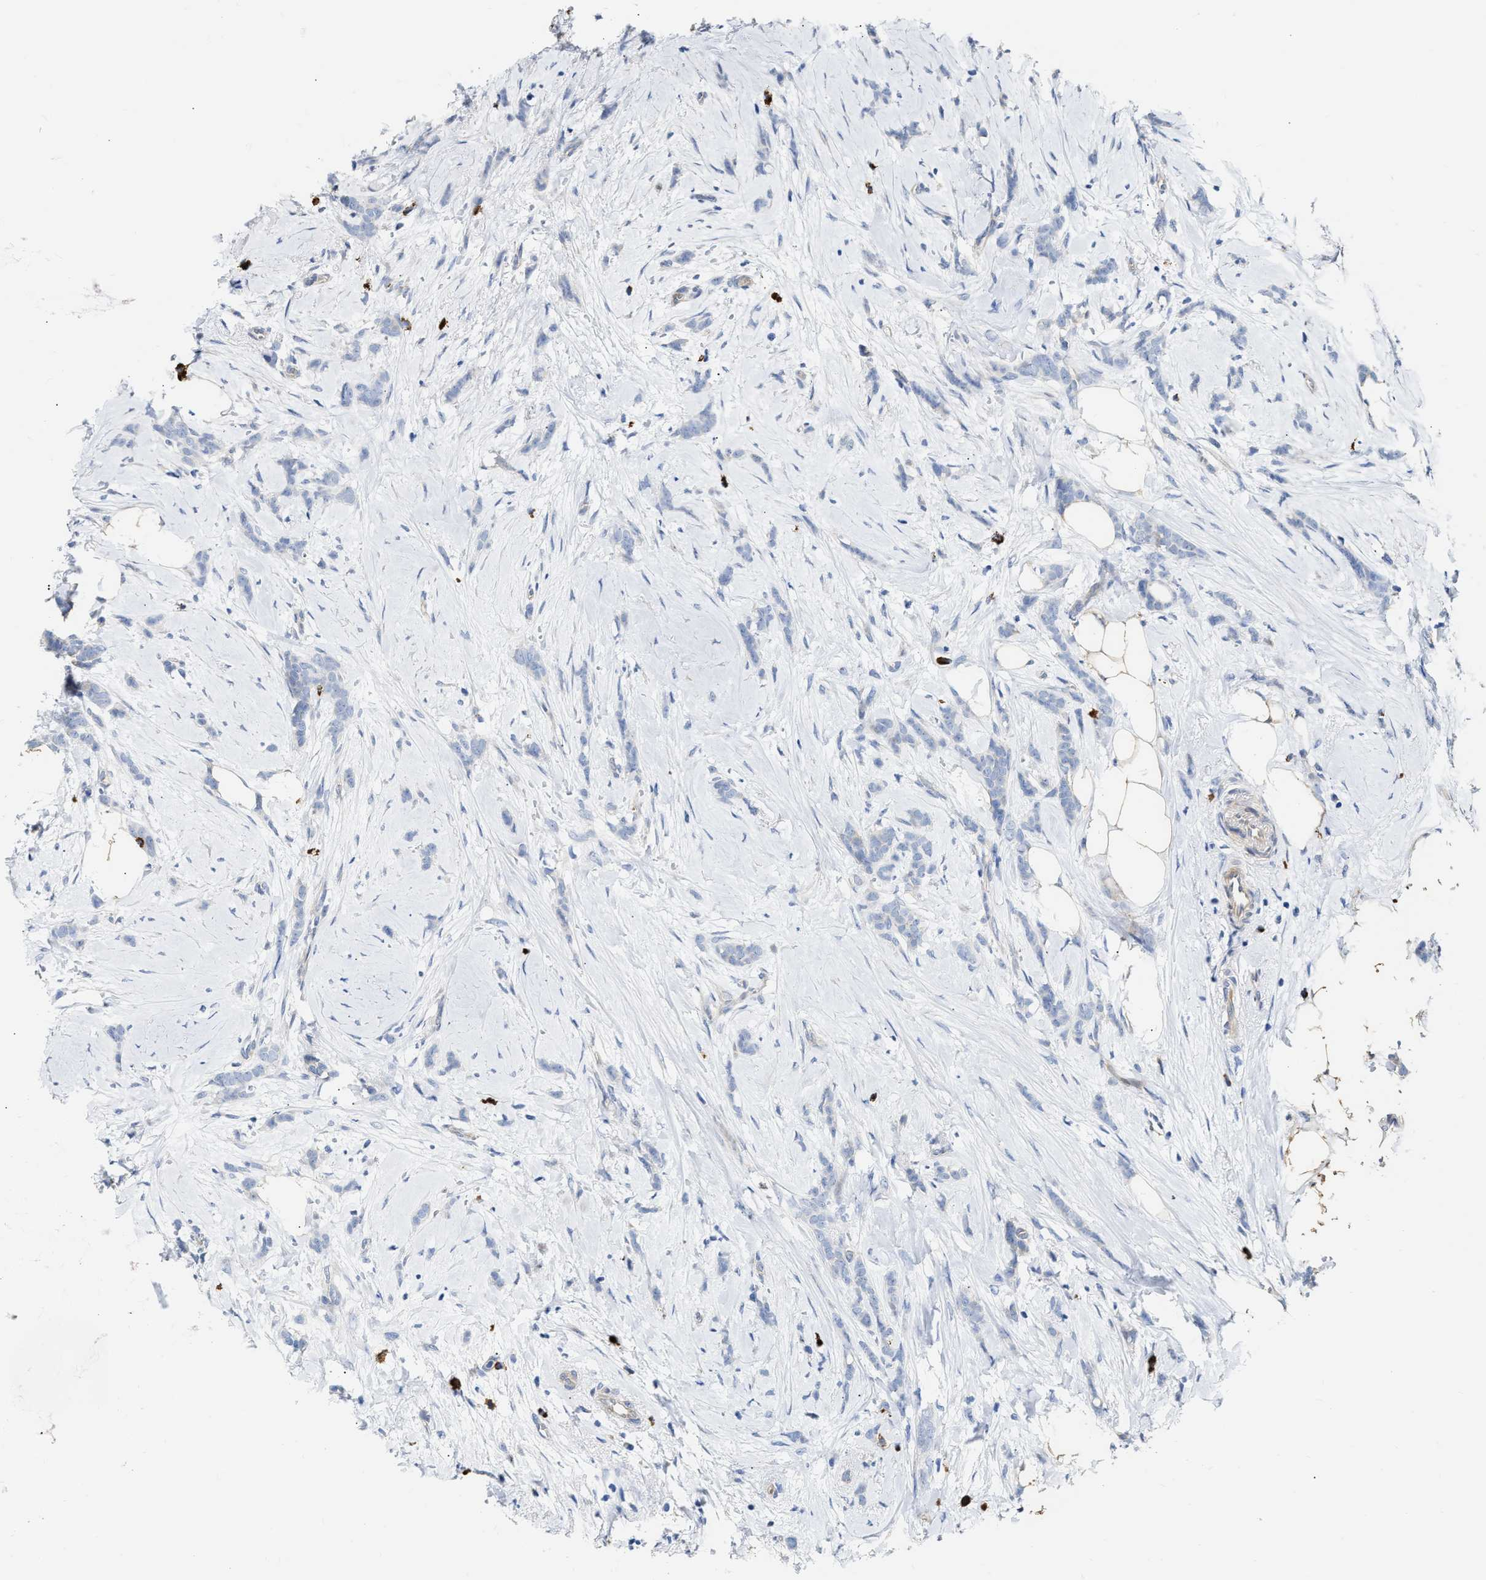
{"staining": {"intensity": "negative", "quantity": "none", "location": "none"}, "tissue": "breast cancer", "cell_type": "Tumor cells", "image_type": "cancer", "snomed": [{"axis": "morphology", "description": "Lobular carcinoma, in situ"}, {"axis": "morphology", "description": "Lobular carcinoma"}, {"axis": "topography", "description": "Breast"}], "caption": "IHC histopathology image of neoplastic tissue: lobular carcinoma (breast) stained with DAB (3,3'-diaminobenzidine) demonstrates no significant protein staining in tumor cells.", "gene": "FHL1", "patient": {"sex": "female", "age": 41}}